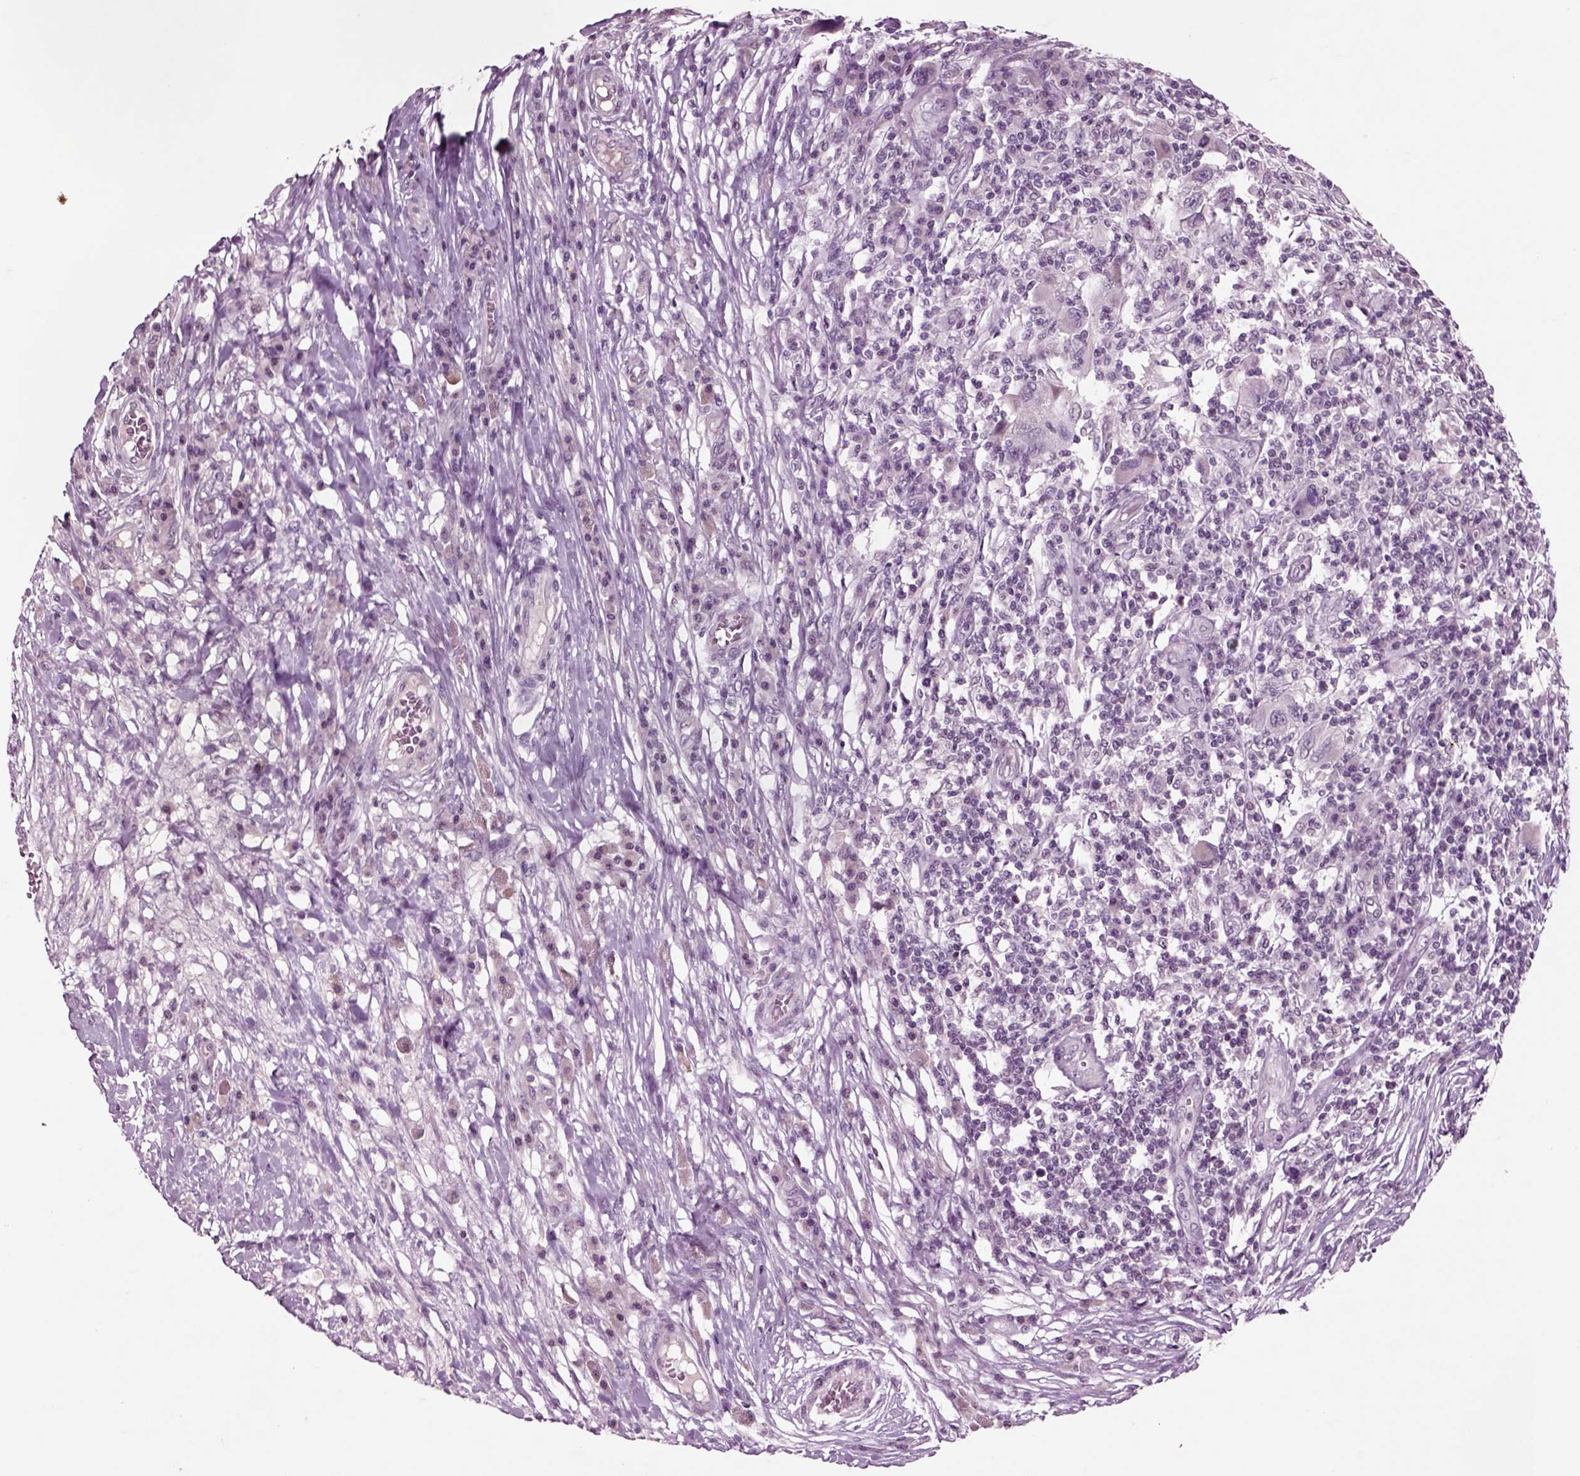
{"staining": {"intensity": "negative", "quantity": "none", "location": "none"}, "tissue": "melanoma", "cell_type": "Tumor cells", "image_type": "cancer", "snomed": [{"axis": "morphology", "description": "Malignant melanoma, NOS"}, {"axis": "topography", "description": "Skin"}], "caption": "The immunohistochemistry histopathology image has no significant positivity in tumor cells of melanoma tissue.", "gene": "CHGB", "patient": {"sex": "male", "age": 53}}